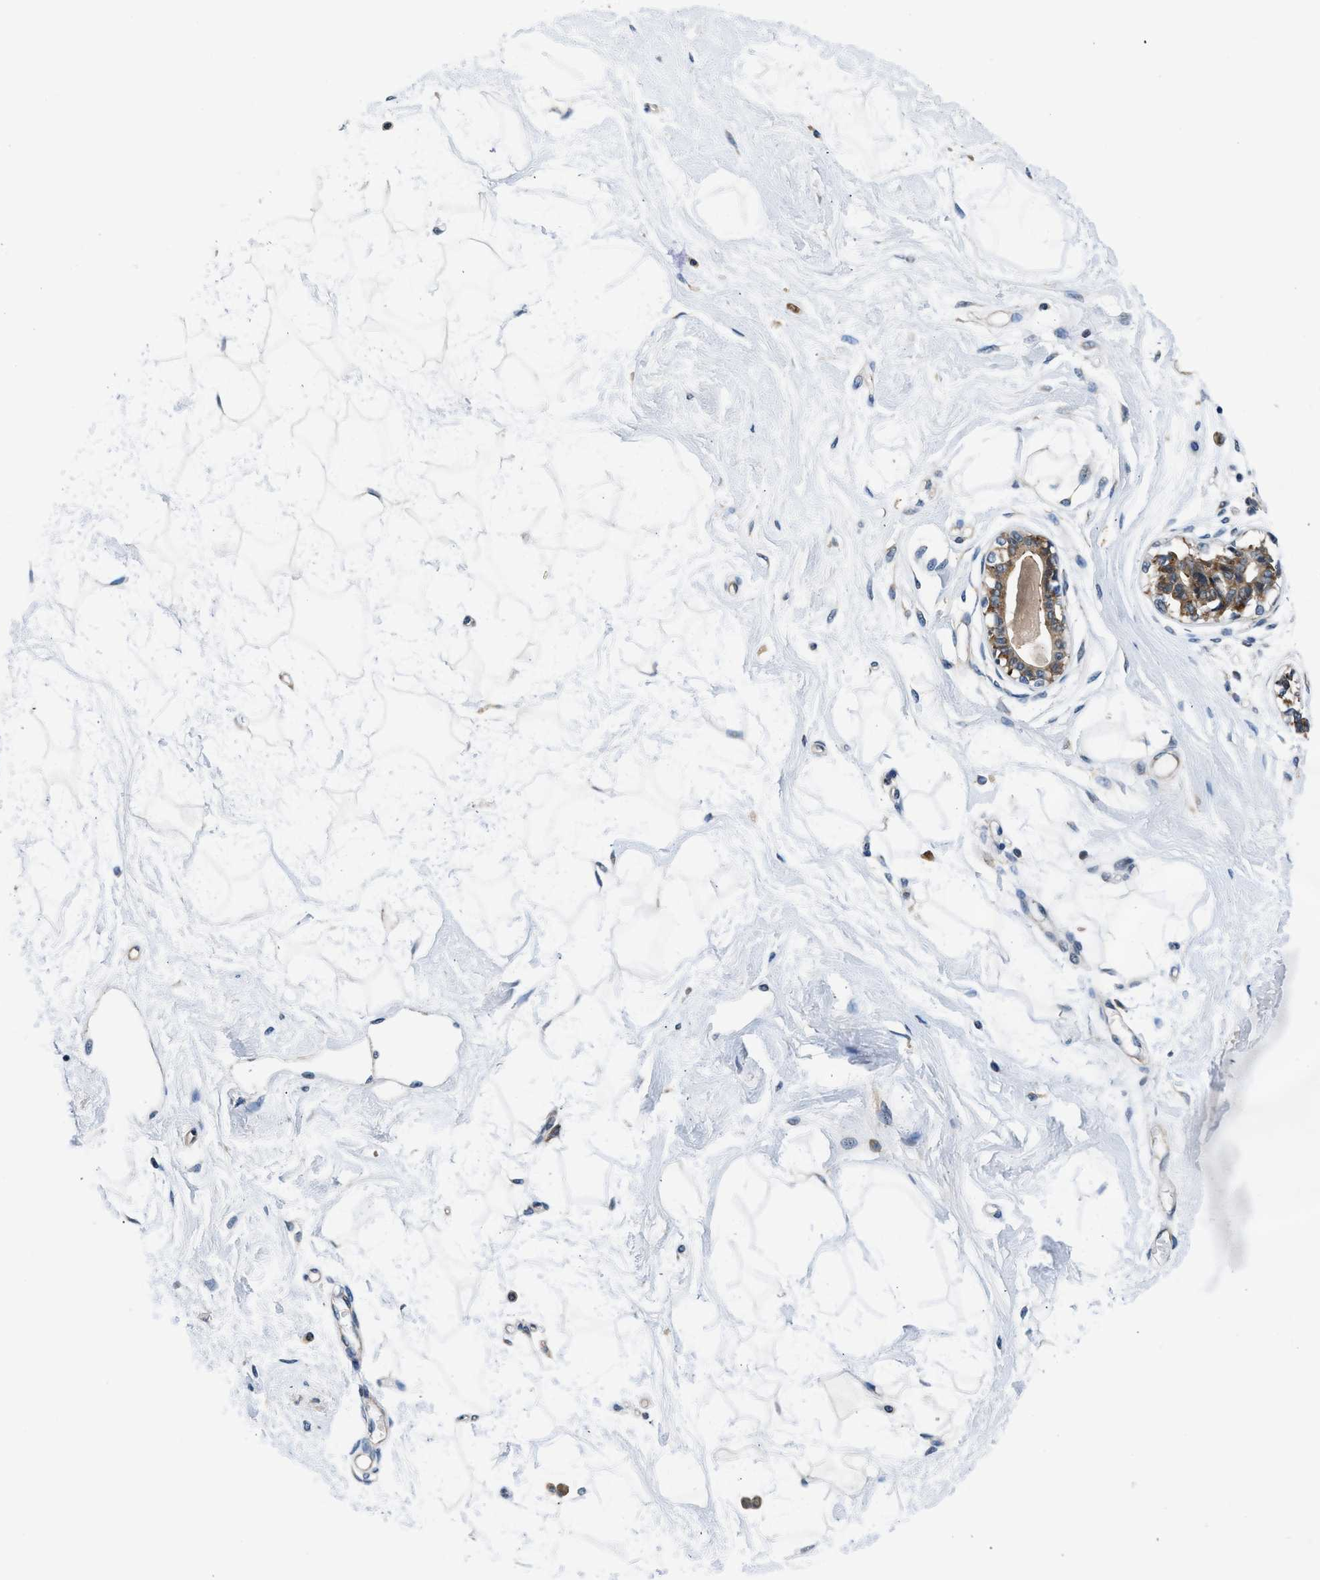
{"staining": {"intensity": "negative", "quantity": "none", "location": "none"}, "tissue": "breast", "cell_type": "Adipocytes", "image_type": "normal", "snomed": [{"axis": "morphology", "description": "Normal tissue, NOS"}, {"axis": "topography", "description": "Breast"}], "caption": "The immunohistochemistry image has no significant expression in adipocytes of breast.", "gene": "PA2G4", "patient": {"sex": "female", "age": 45}}